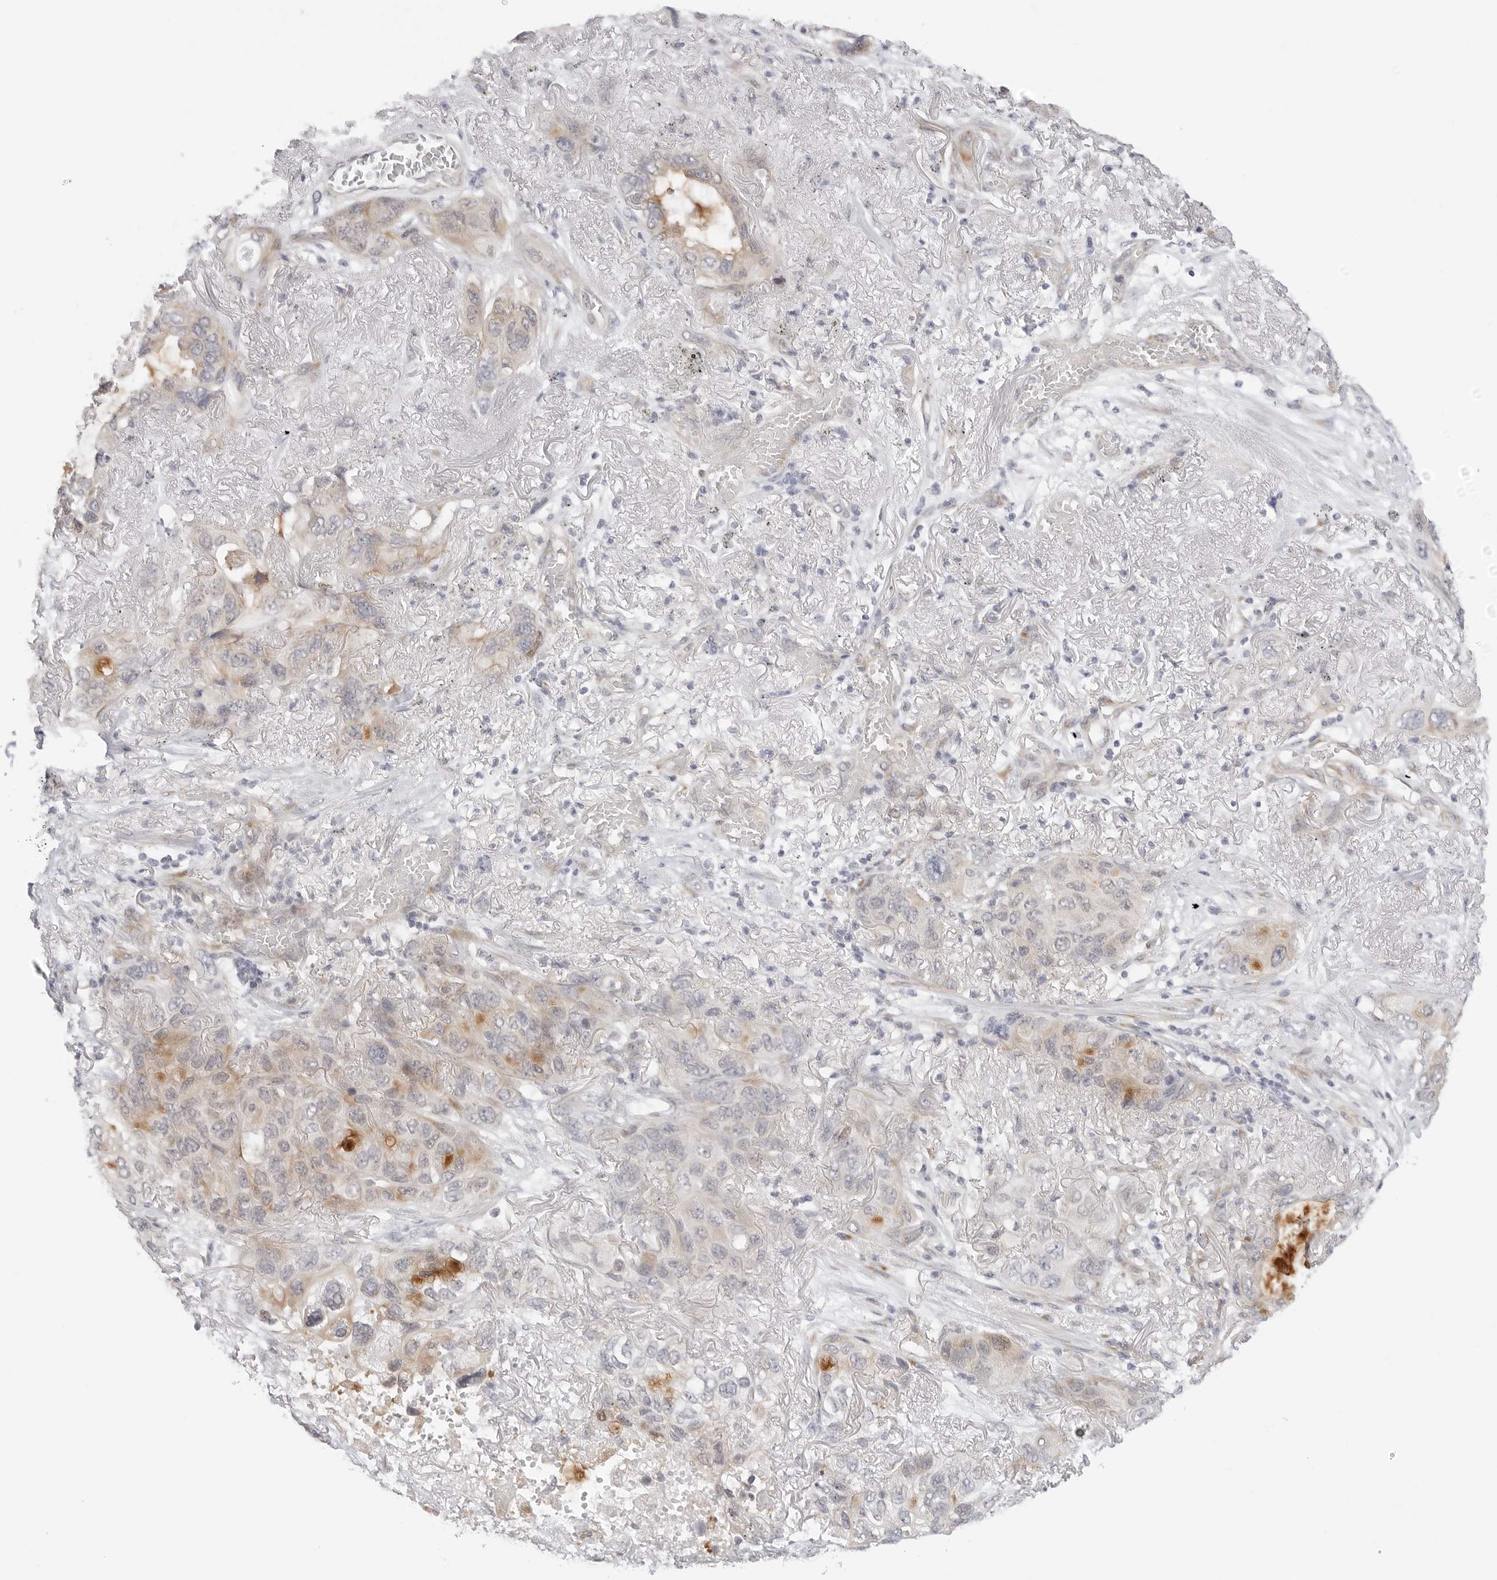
{"staining": {"intensity": "weak", "quantity": "25%-75%", "location": "cytoplasmic/membranous"}, "tissue": "lung cancer", "cell_type": "Tumor cells", "image_type": "cancer", "snomed": [{"axis": "morphology", "description": "Squamous cell carcinoma, NOS"}, {"axis": "topography", "description": "Lung"}], "caption": "Human lung cancer stained with a protein marker displays weak staining in tumor cells.", "gene": "TCP1", "patient": {"sex": "female", "age": 73}}